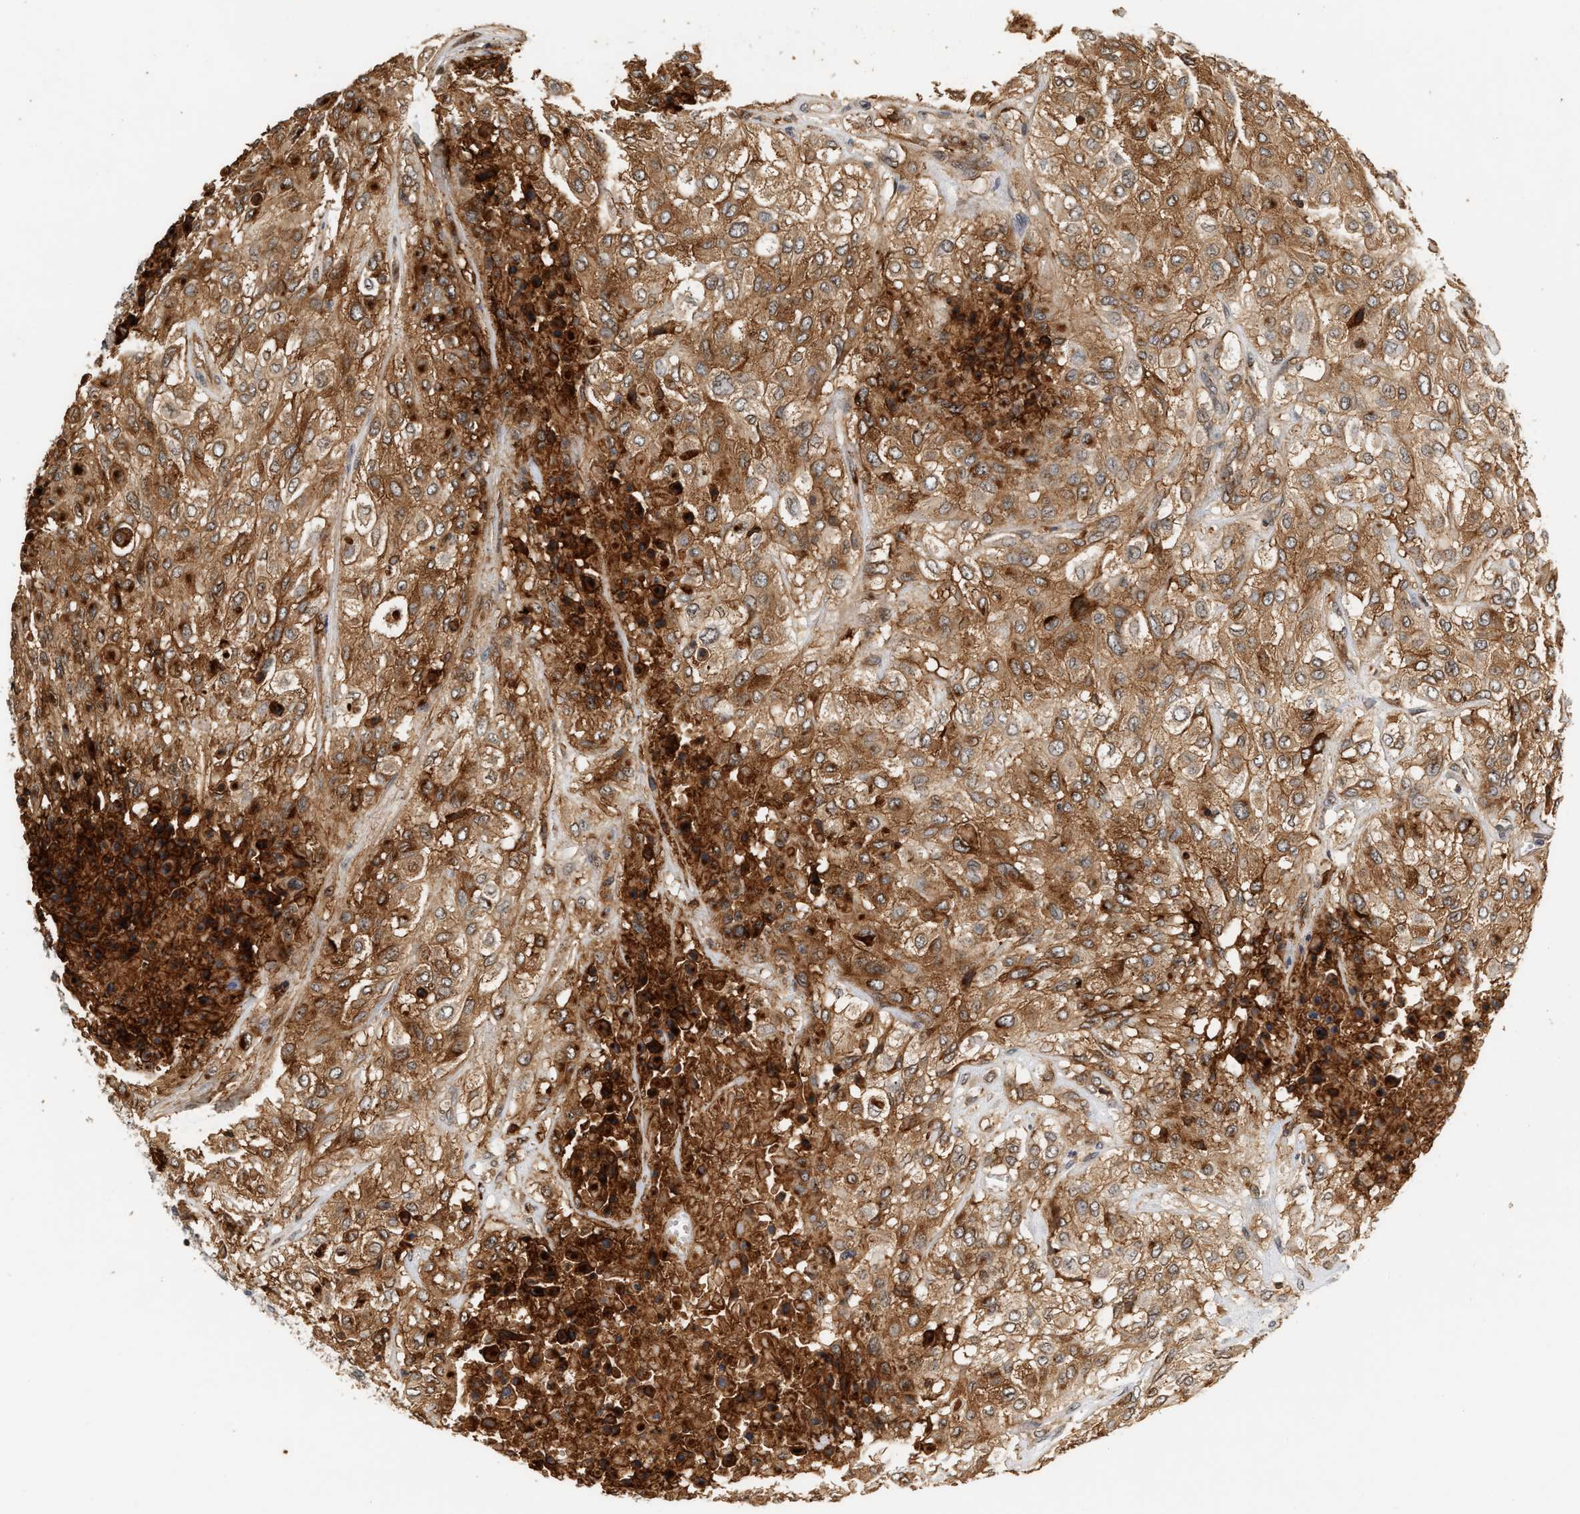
{"staining": {"intensity": "strong", "quantity": ">75%", "location": "cytoplasmic/membranous"}, "tissue": "urothelial cancer", "cell_type": "Tumor cells", "image_type": "cancer", "snomed": [{"axis": "morphology", "description": "Urothelial carcinoma, High grade"}, {"axis": "topography", "description": "Urinary bladder"}], "caption": "Immunohistochemistry (DAB (3,3'-diaminobenzidine)) staining of human urothelial cancer demonstrates strong cytoplasmic/membranous protein expression in about >75% of tumor cells.", "gene": "PLXND1", "patient": {"sex": "male", "age": 57}}